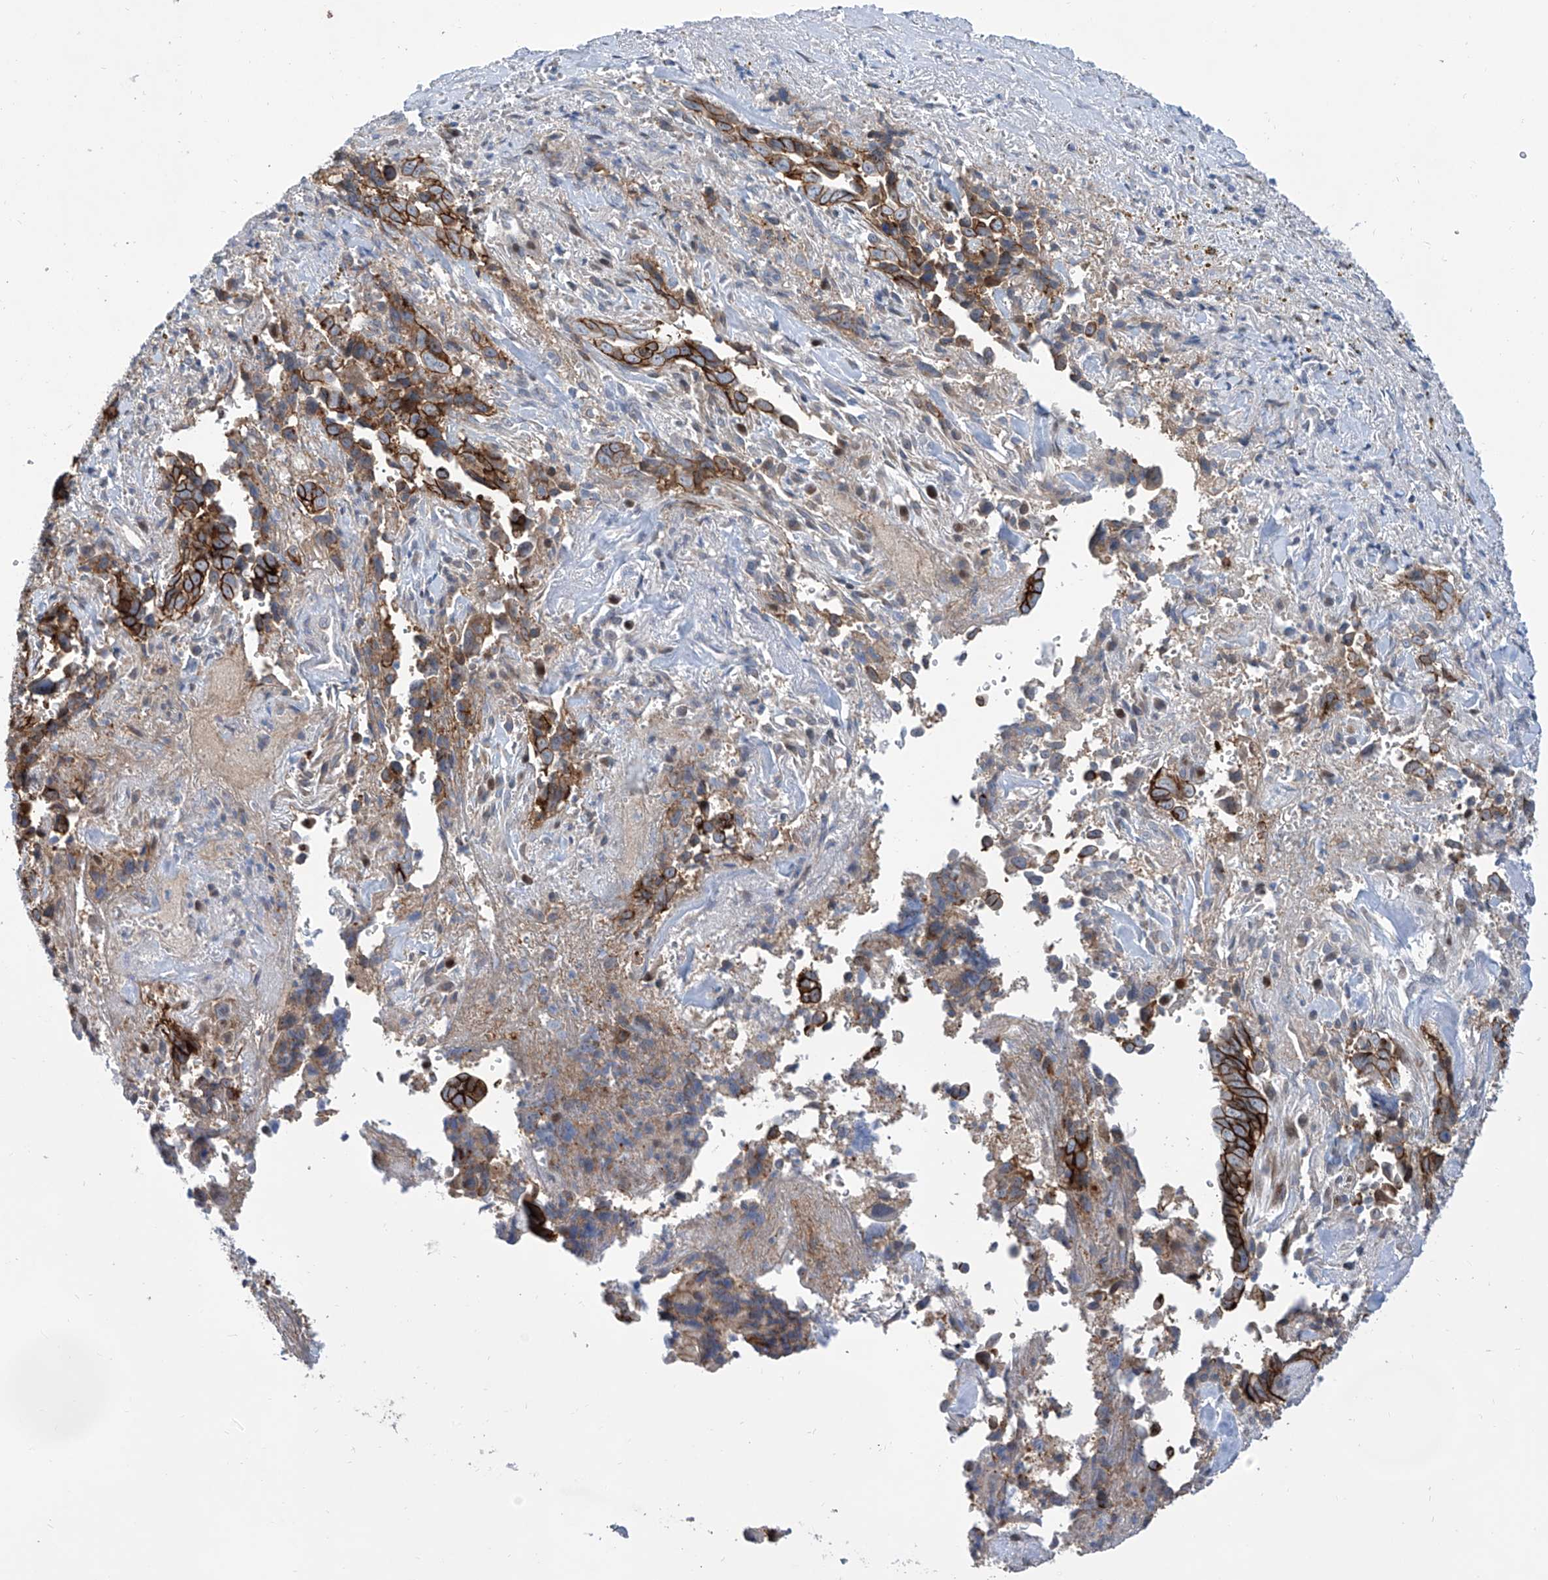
{"staining": {"intensity": "strong", "quantity": ">75%", "location": "cytoplasmic/membranous"}, "tissue": "liver cancer", "cell_type": "Tumor cells", "image_type": "cancer", "snomed": [{"axis": "morphology", "description": "Cholangiocarcinoma"}, {"axis": "topography", "description": "Liver"}], "caption": "Immunohistochemistry (IHC) photomicrograph of neoplastic tissue: cholangiocarcinoma (liver) stained using immunohistochemistry reveals high levels of strong protein expression localized specifically in the cytoplasmic/membranous of tumor cells, appearing as a cytoplasmic/membranous brown color.", "gene": "LRRC1", "patient": {"sex": "female", "age": 79}}